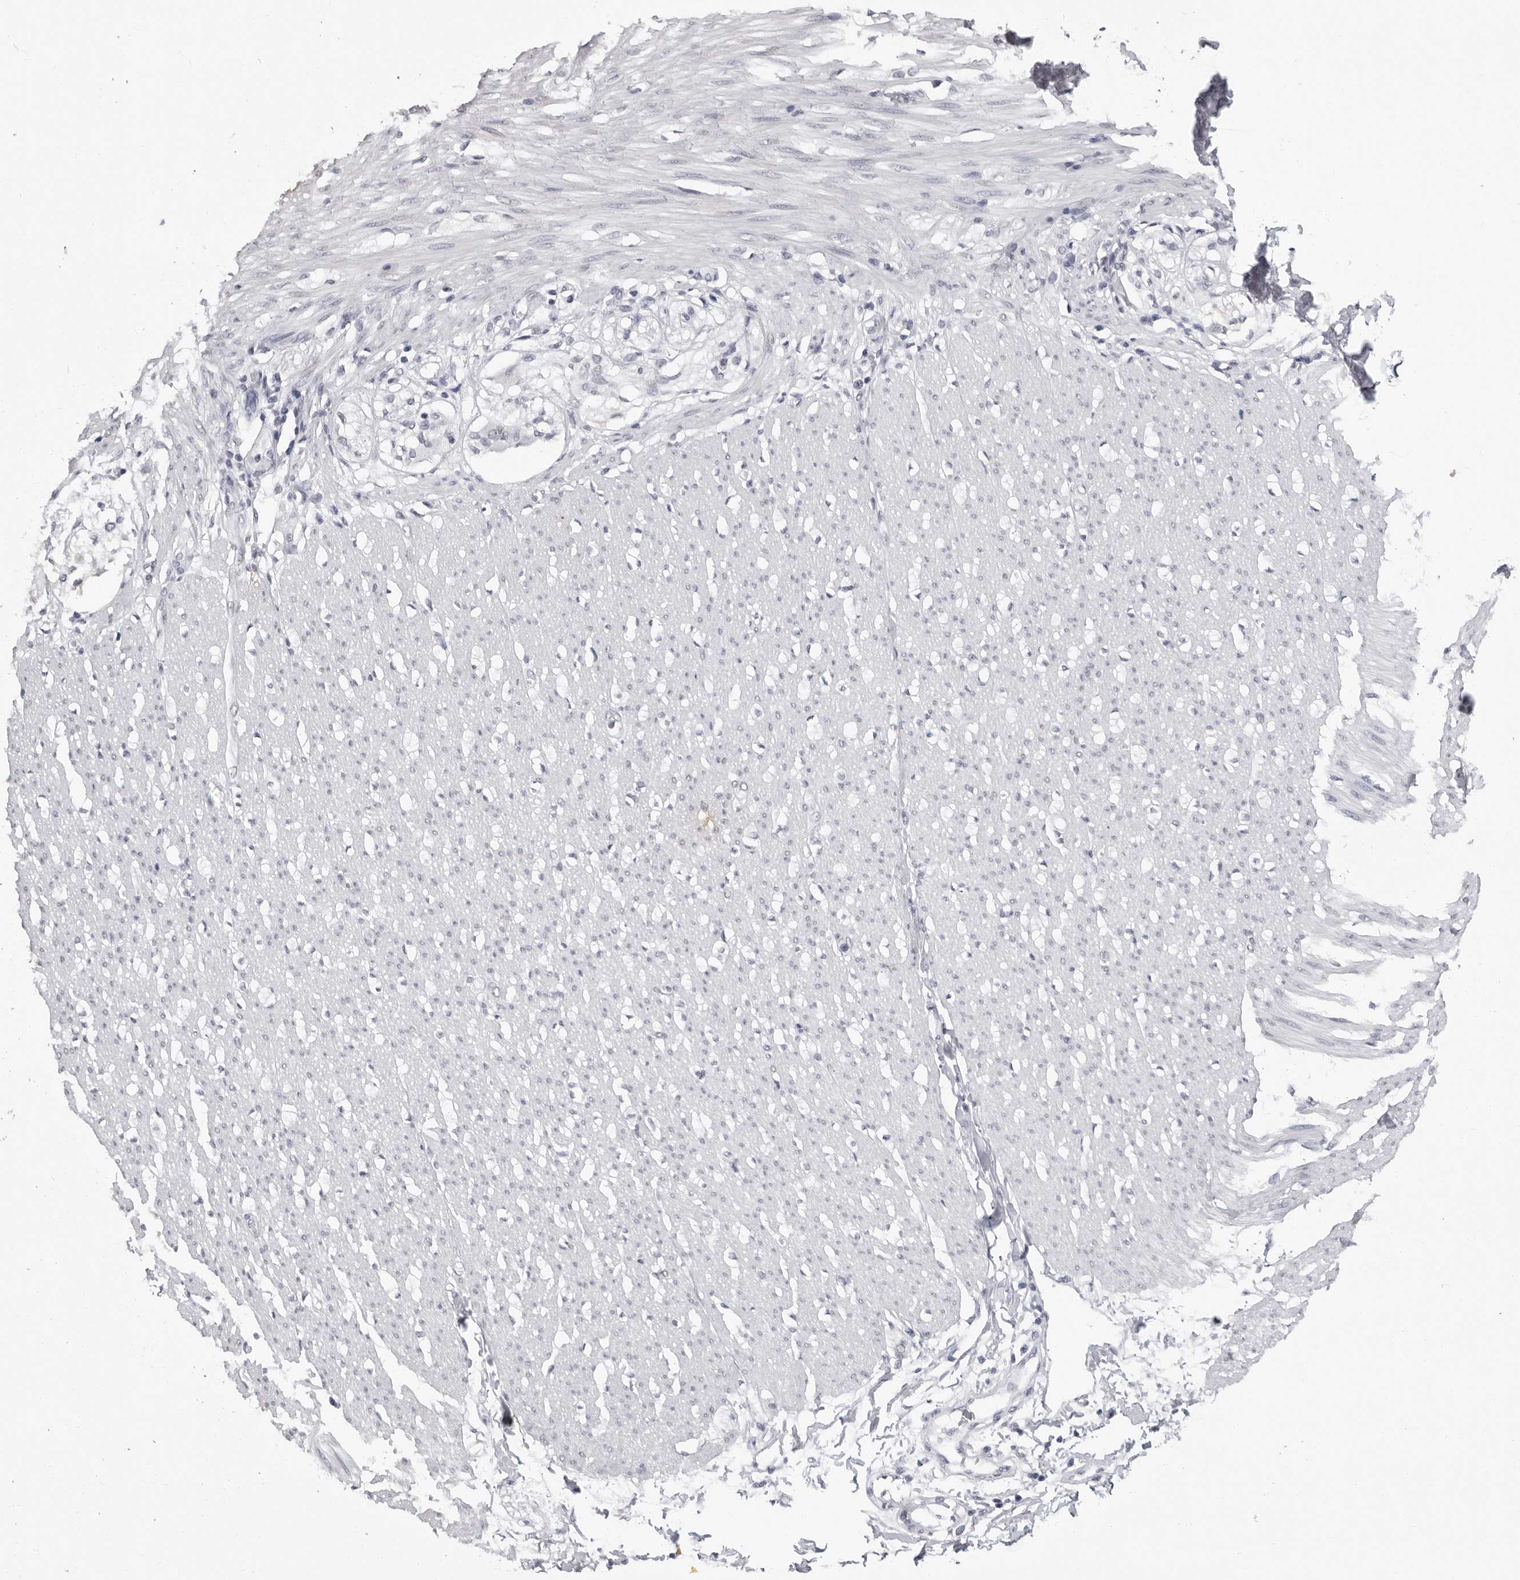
{"staining": {"intensity": "negative", "quantity": "none", "location": "none"}, "tissue": "smooth muscle", "cell_type": "Smooth muscle cells", "image_type": "normal", "snomed": [{"axis": "morphology", "description": "Normal tissue, NOS"}, {"axis": "morphology", "description": "Adenocarcinoma, NOS"}, {"axis": "topography", "description": "Colon"}, {"axis": "topography", "description": "Peripheral nerve tissue"}], "caption": "DAB immunohistochemical staining of unremarkable human smooth muscle reveals no significant staining in smooth muscle cells.", "gene": "HEPACAM", "patient": {"sex": "male", "age": 14}}